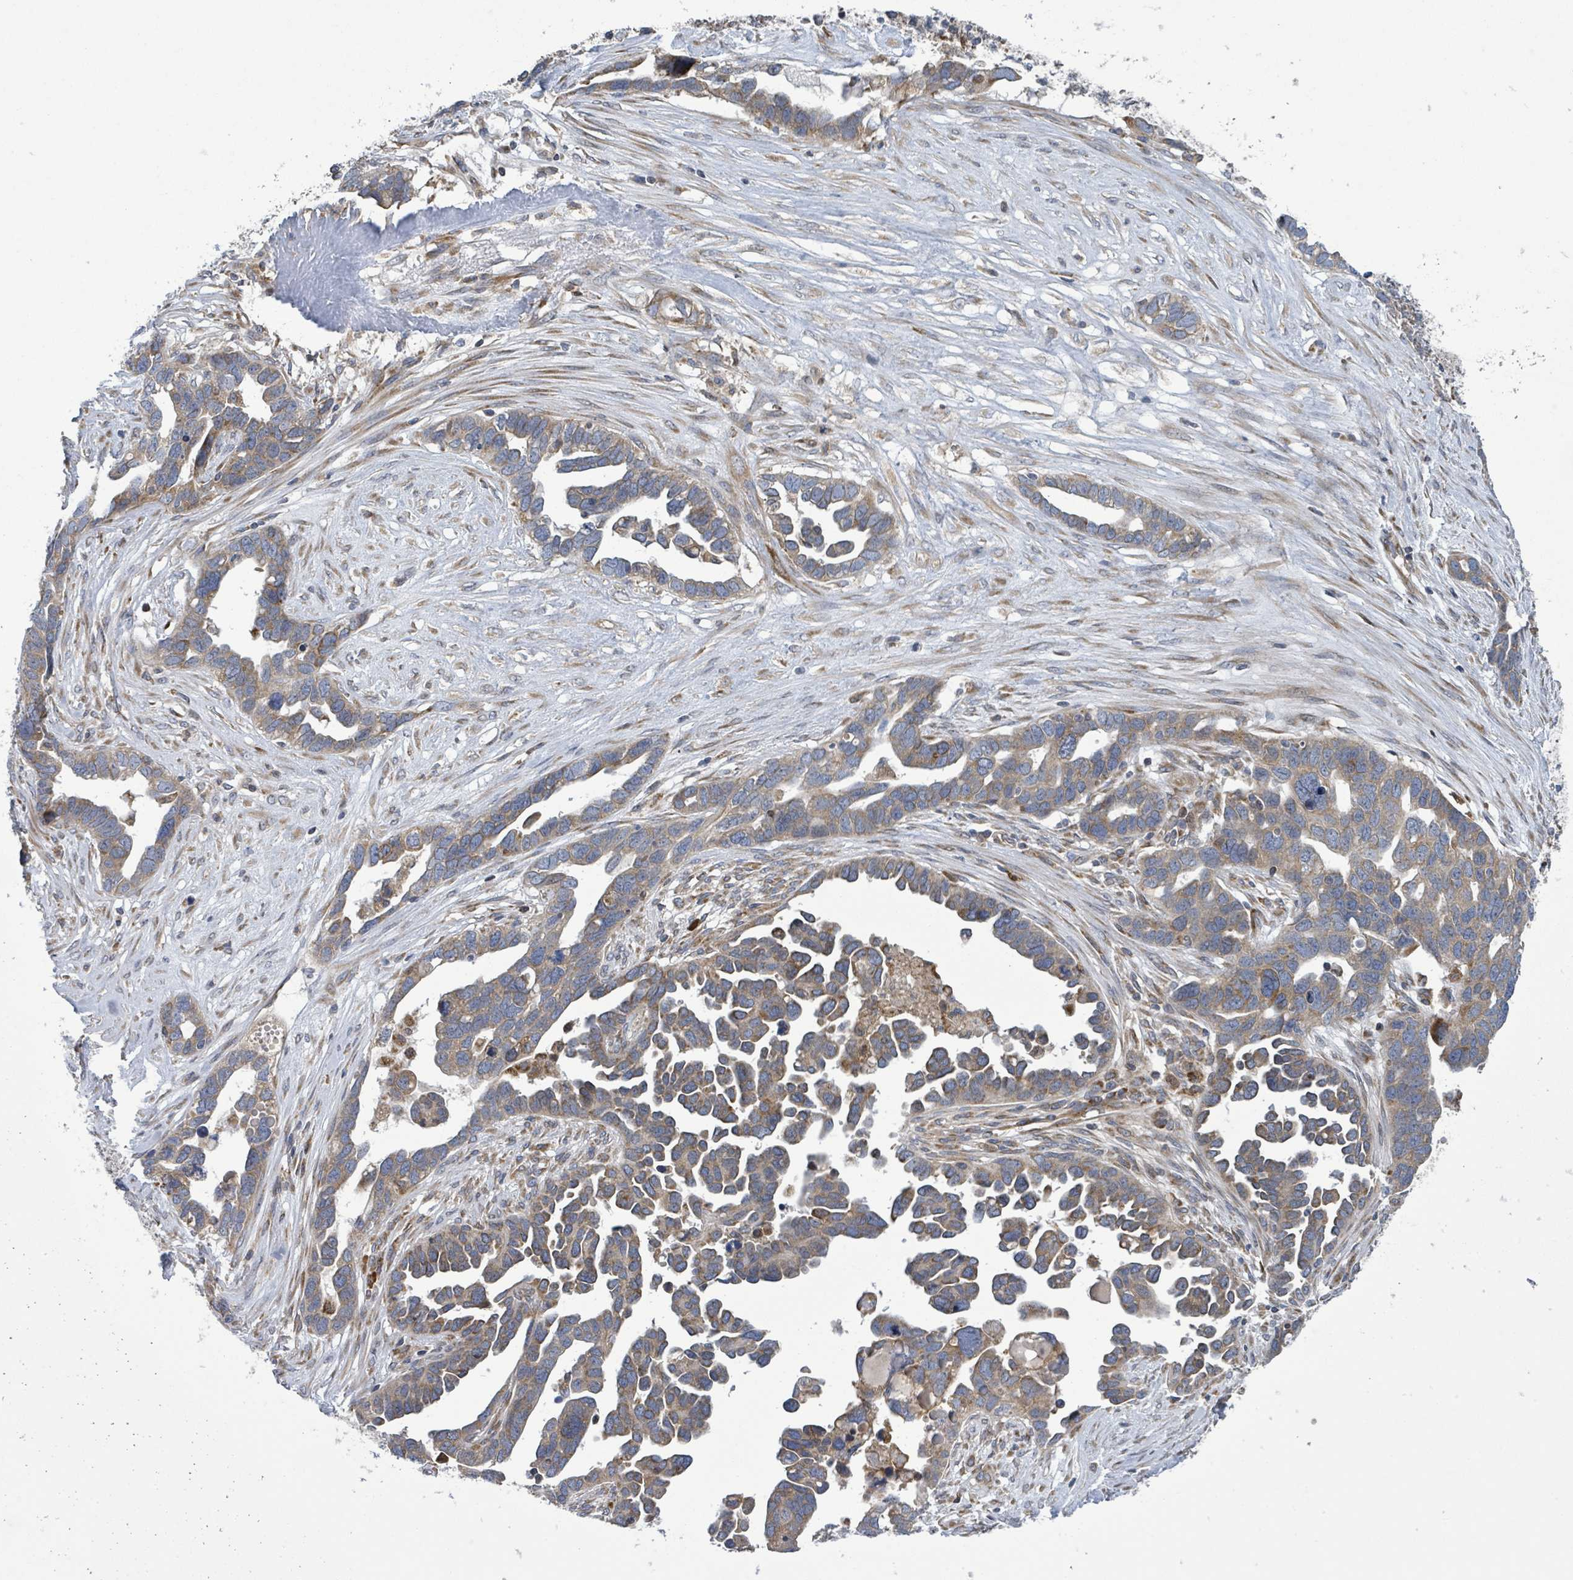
{"staining": {"intensity": "moderate", "quantity": ">75%", "location": "cytoplasmic/membranous"}, "tissue": "ovarian cancer", "cell_type": "Tumor cells", "image_type": "cancer", "snomed": [{"axis": "morphology", "description": "Cystadenocarcinoma, serous, NOS"}, {"axis": "topography", "description": "Ovary"}], "caption": "Immunohistochemical staining of serous cystadenocarcinoma (ovarian) demonstrates medium levels of moderate cytoplasmic/membranous protein positivity in approximately >75% of tumor cells.", "gene": "NOMO1", "patient": {"sex": "female", "age": 54}}